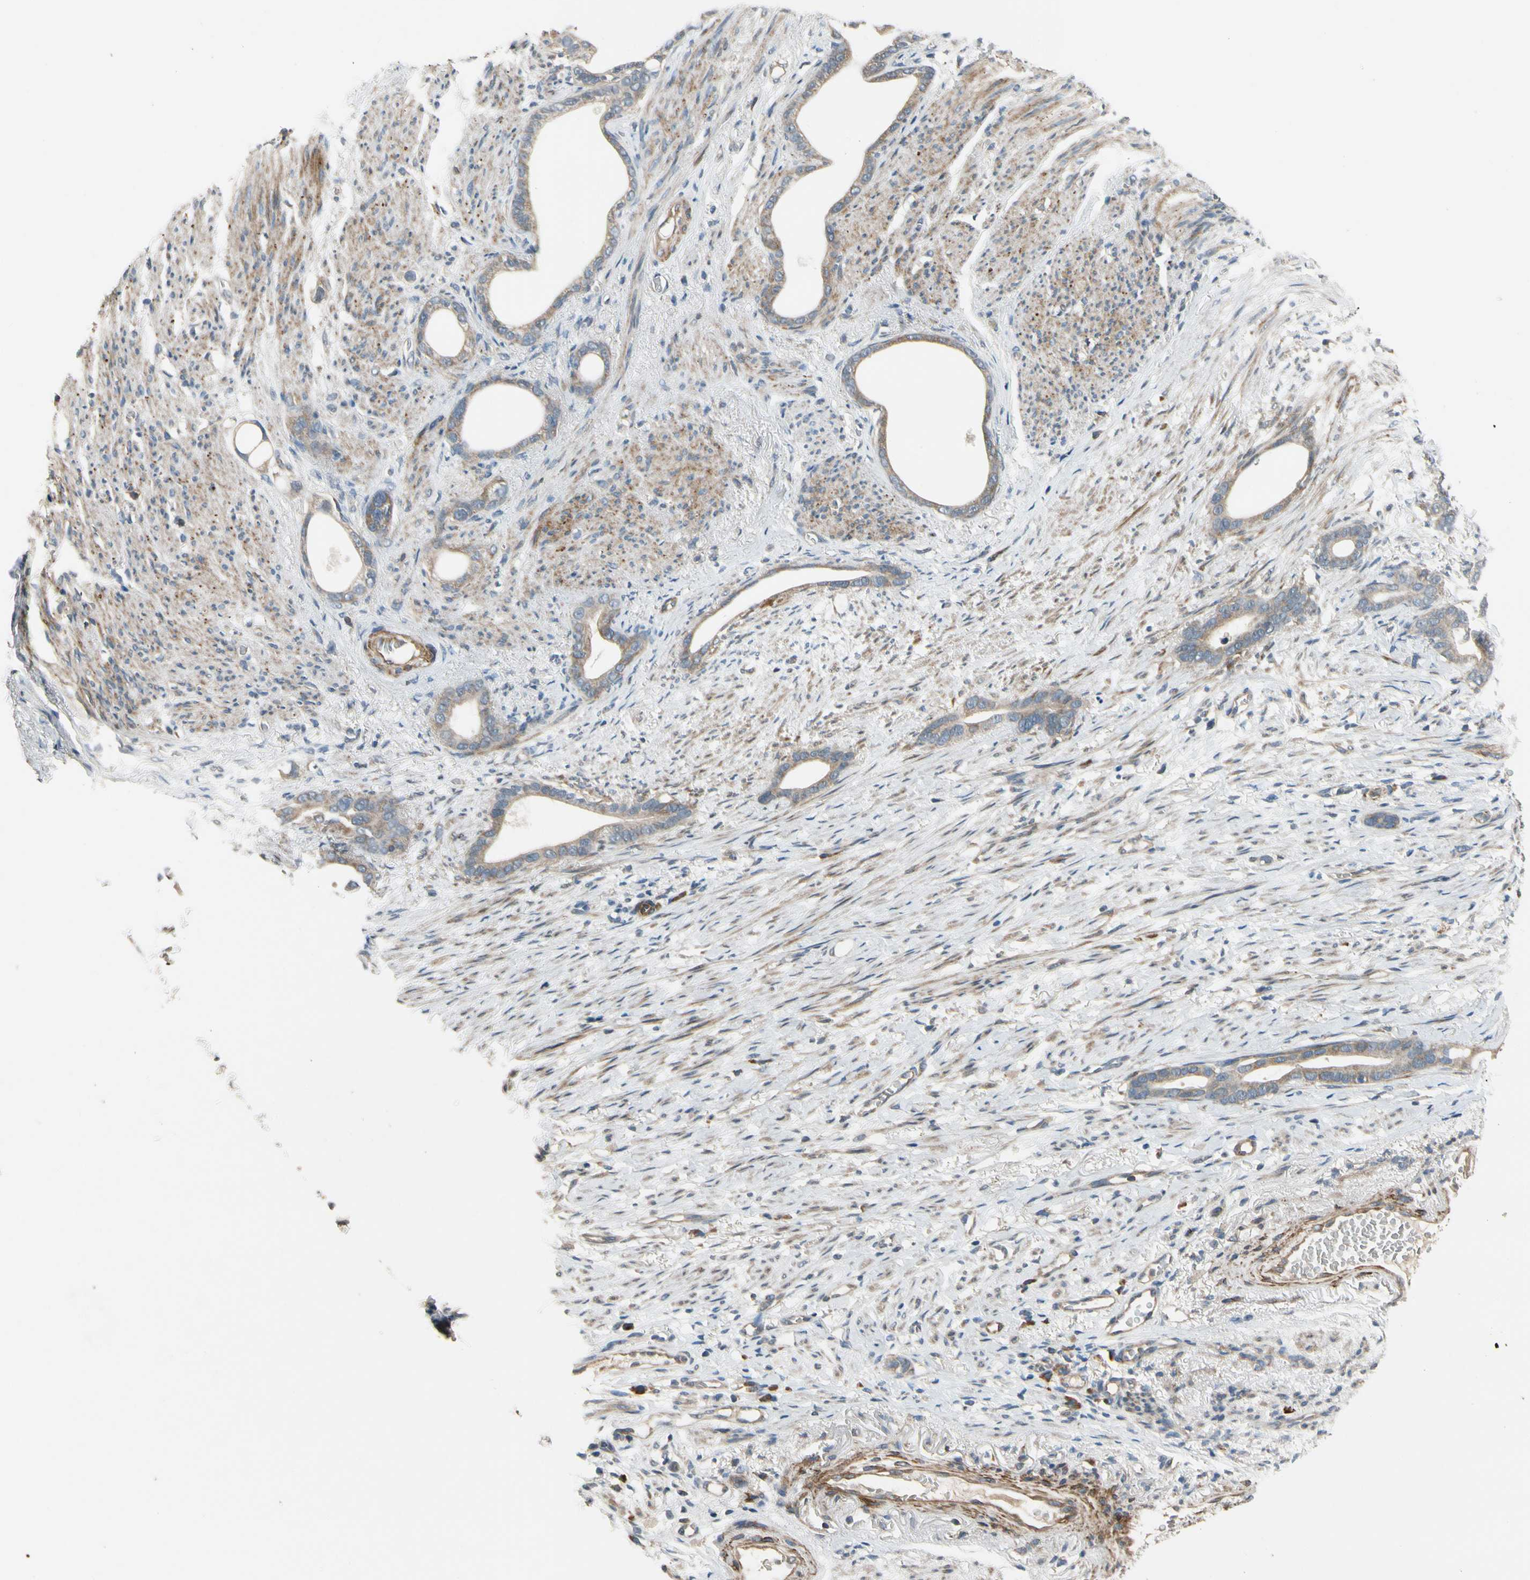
{"staining": {"intensity": "weak", "quantity": ">75%", "location": "cytoplasmic/membranous"}, "tissue": "stomach cancer", "cell_type": "Tumor cells", "image_type": "cancer", "snomed": [{"axis": "morphology", "description": "Adenocarcinoma, NOS"}, {"axis": "topography", "description": "Stomach"}], "caption": "Immunohistochemistry of human stomach cancer (adenocarcinoma) reveals low levels of weak cytoplasmic/membranous staining in about >75% of tumor cells. (brown staining indicates protein expression, while blue staining denotes nuclei).", "gene": "MST1R", "patient": {"sex": "female", "age": 75}}